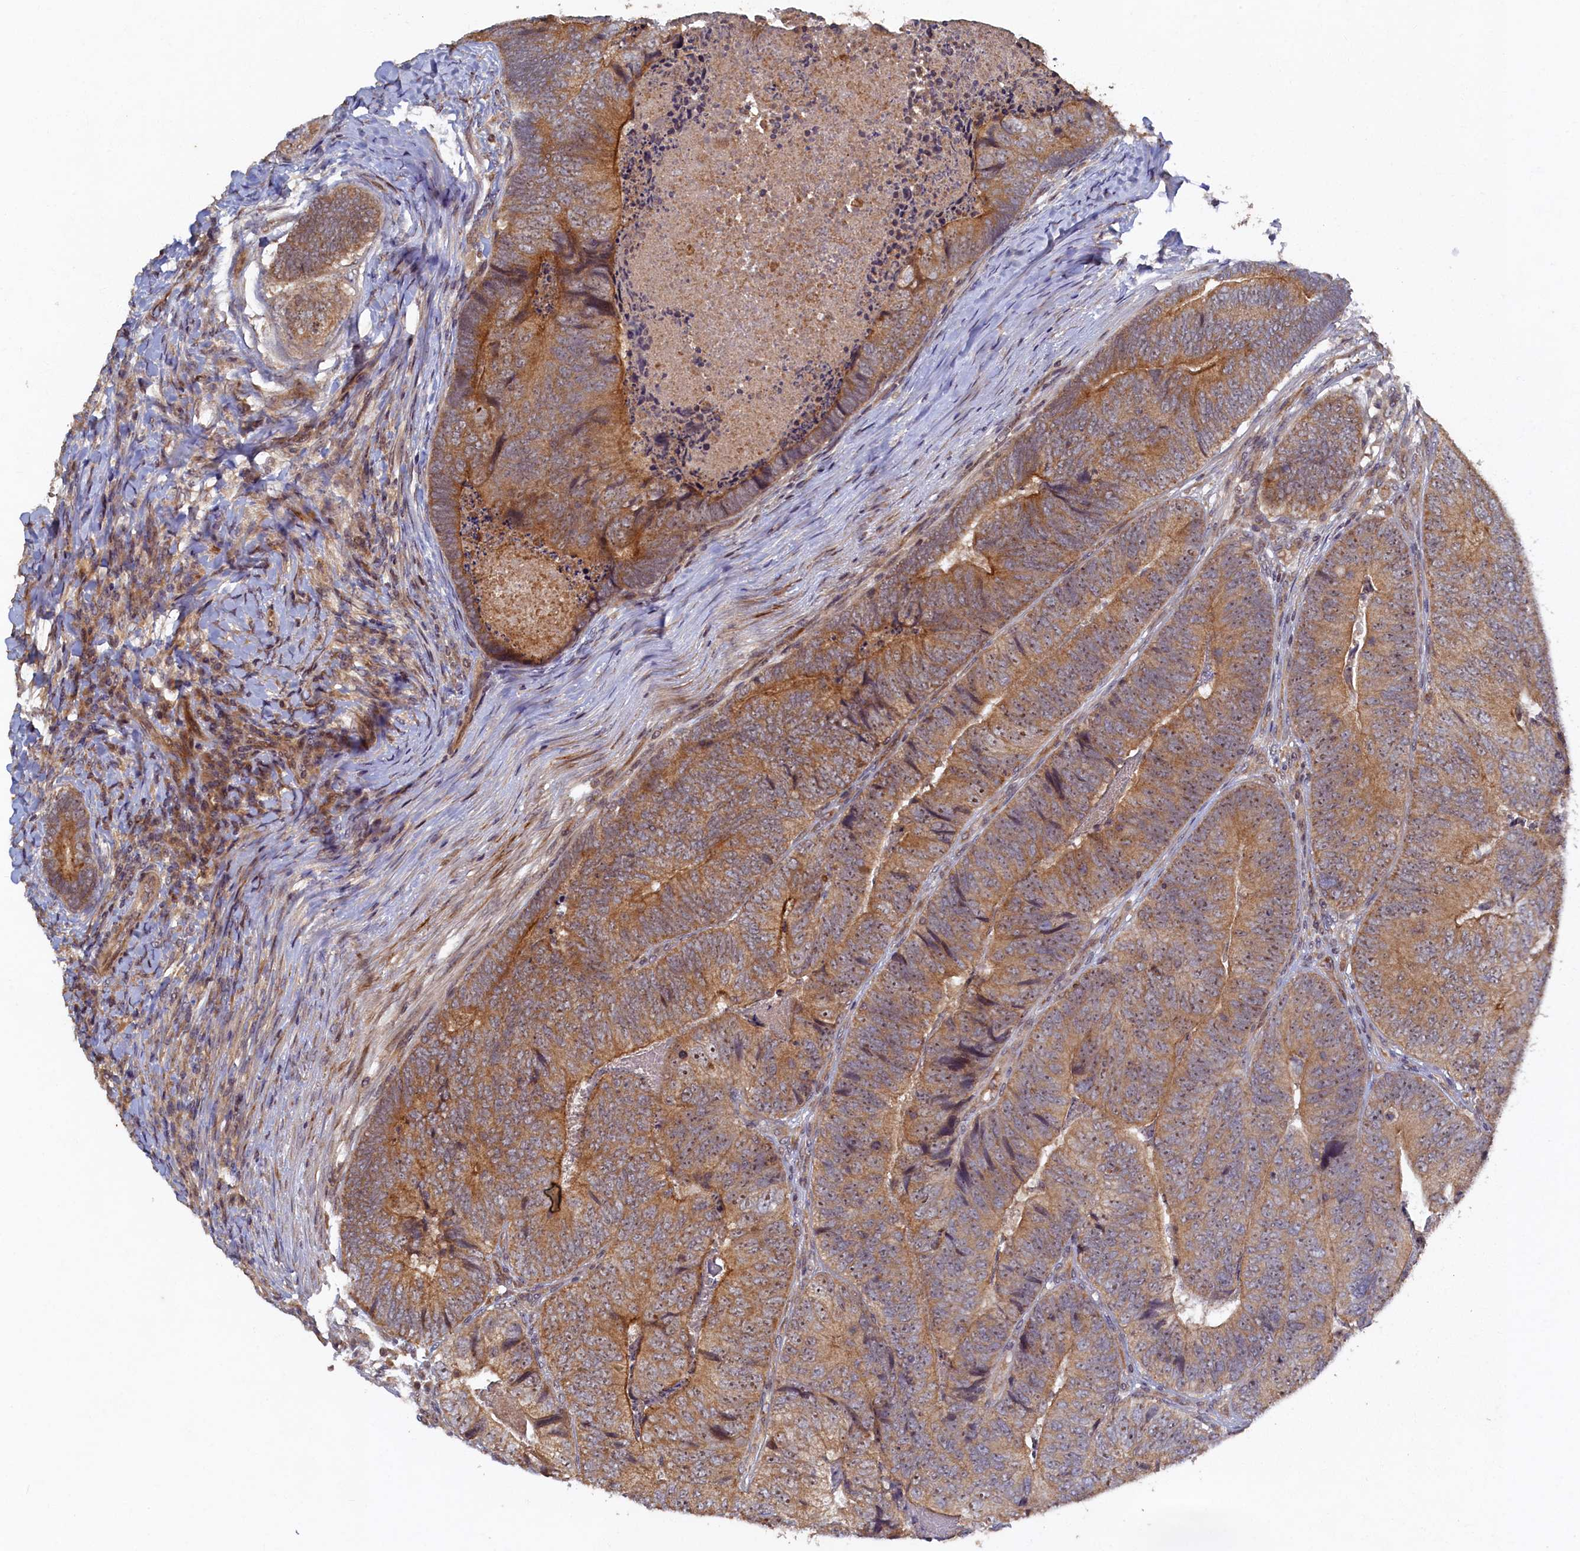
{"staining": {"intensity": "moderate", "quantity": ">75%", "location": "cytoplasmic/membranous"}, "tissue": "colorectal cancer", "cell_type": "Tumor cells", "image_type": "cancer", "snomed": [{"axis": "morphology", "description": "Adenocarcinoma, NOS"}, {"axis": "topography", "description": "Colon"}], "caption": "IHC of human adenocarcinoma (colorectal) displays medium levels of moderate cytoplasmic/membranous positivity in about >75% of tumor cells.", "gene": "CEP20", "patient": {"sex": "female", "age": 67}}